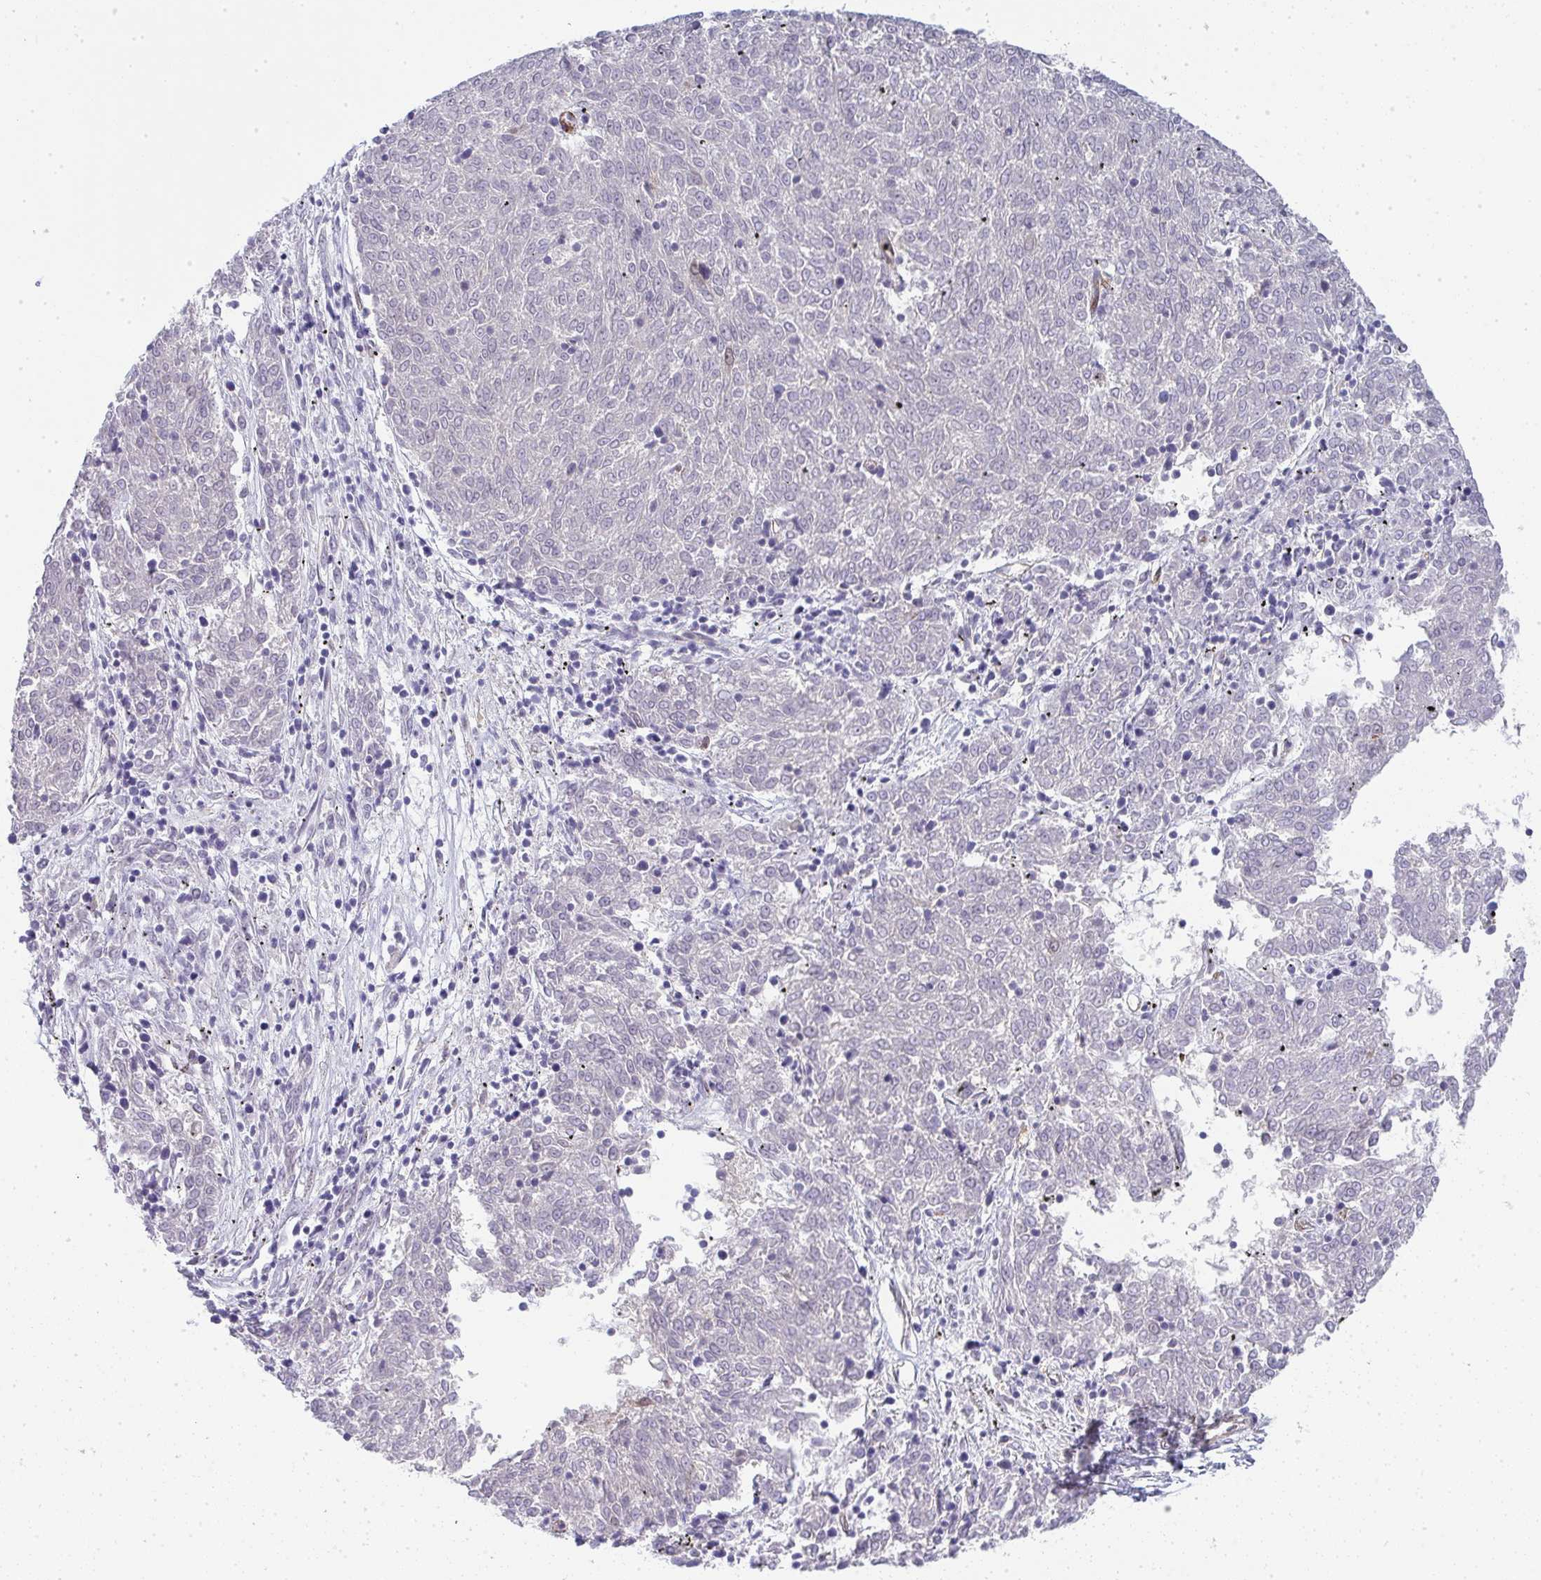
{"staining": {"intensity": "negative", "quantity": "none", "location": "none"}, "tissue": "melanoma", "cell_type": "Tumor cells", "image_type": "cancer", "snomed": [{"axis": "morphology", "description": "Malignant melanoma, NOS"}, {"axis": "topography", "description": "Skin"}], "caption": "The IHC histopathology image has no significant expression in tumor cells of melanoma tissue.", "gene": "UBE2S", "patient": {"sex": "female", "age": 72}}